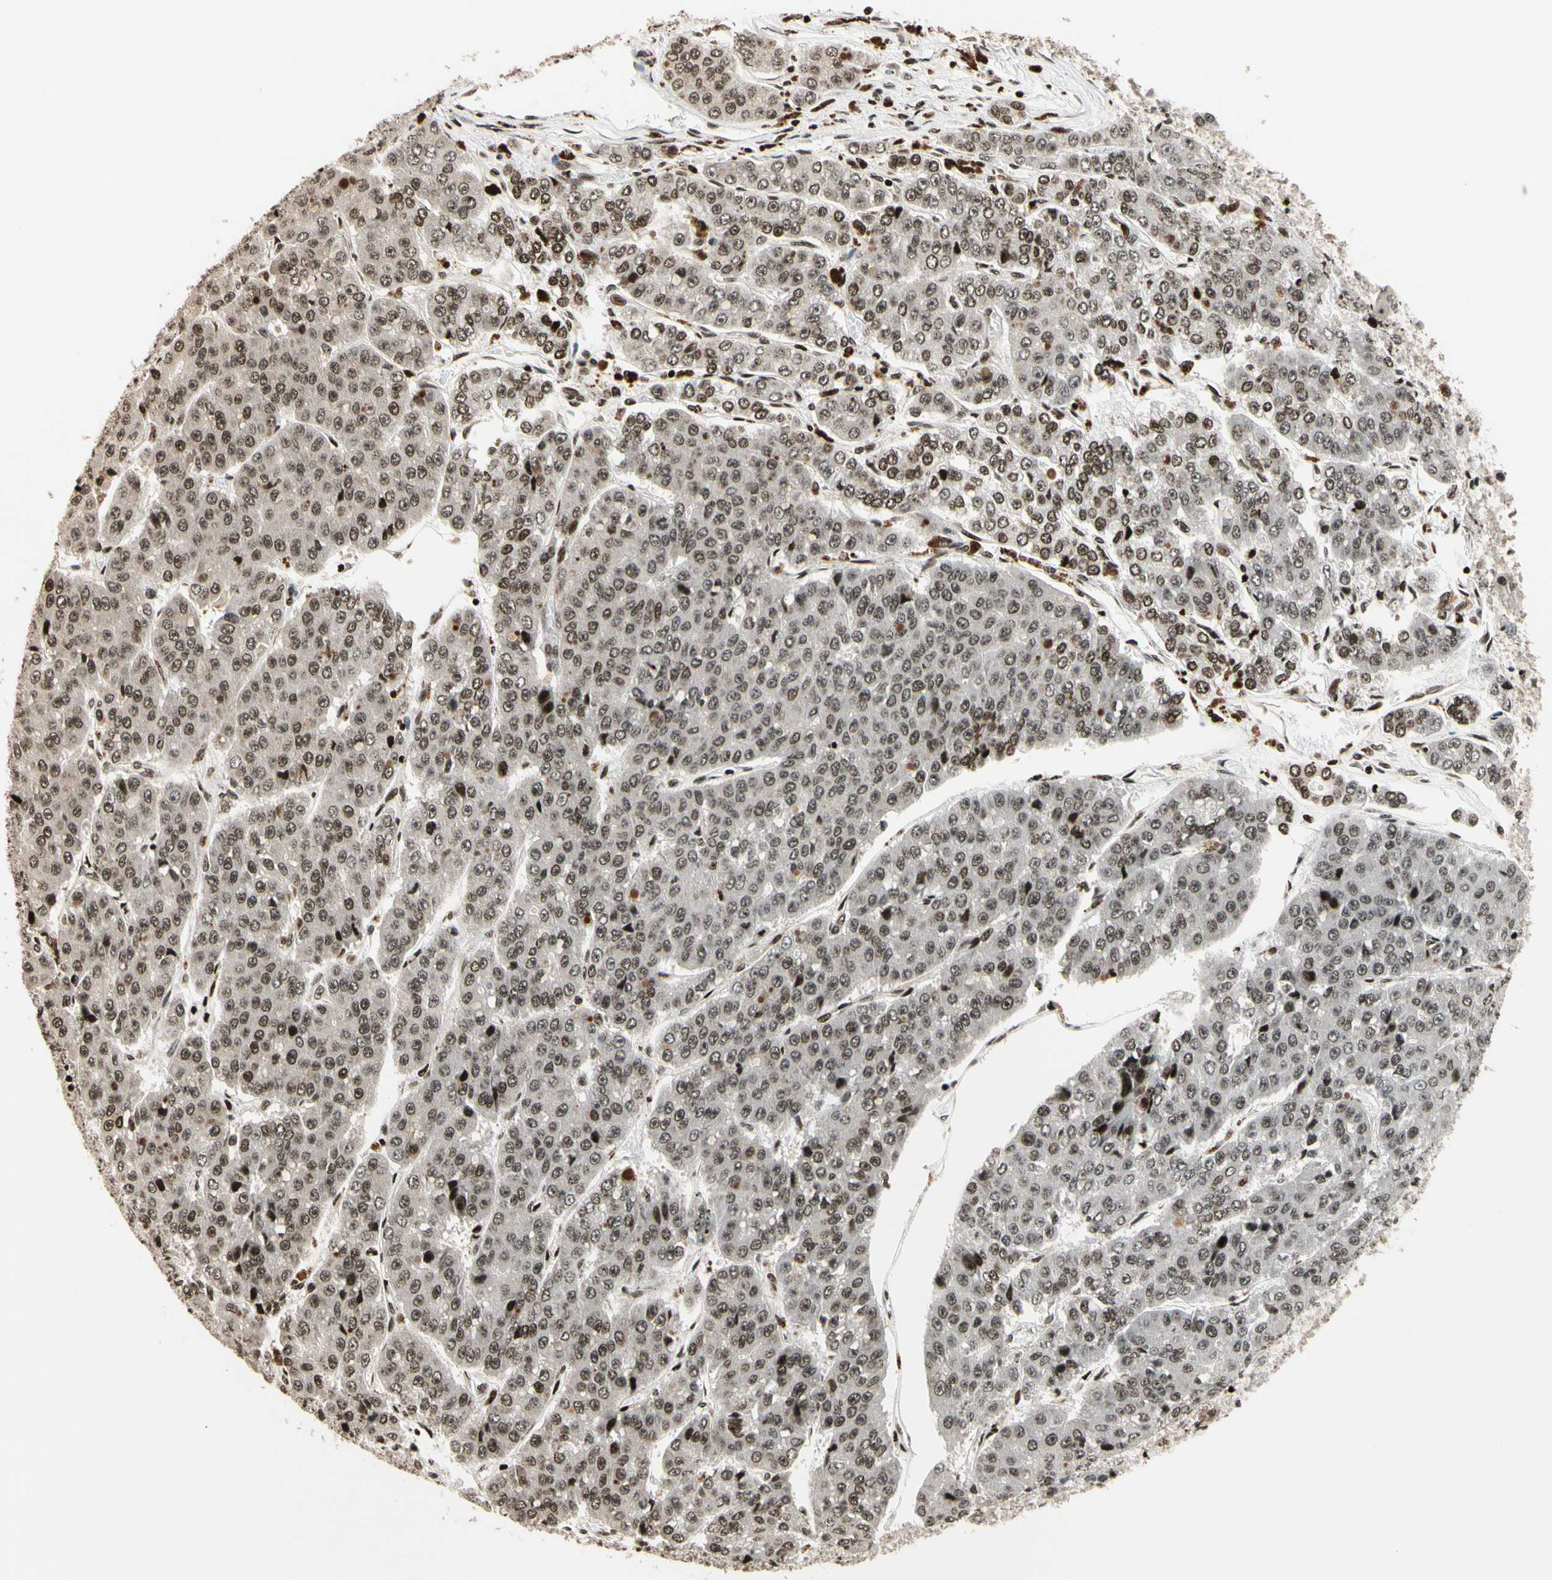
{"staining": {"intensity": "weak", "quantity": ">75%", "location": "nuclear"}, "tissue": "pancreatic cancer", "cell_type": "Tumor cells", "image_type": "cancer", "snomed": [{"axis": "morphology", "description": "Adenocarcinoma, NOS"}, {"axis": "topography", "description": "Pancreas"}], "caption": "Immunohistochemistry (IHC) photomicrograph of neoplastic tissue: human pancreatic adenocarcinoma stained using immunohistochemistry (IHC) demonstrates low levels of weak protein expression localized specifically in the nuclear of tumor cells, appearing as a nuclear brown color.", "gene": "TSHZ3", "patient": {"sex": "male", "age": 50}}